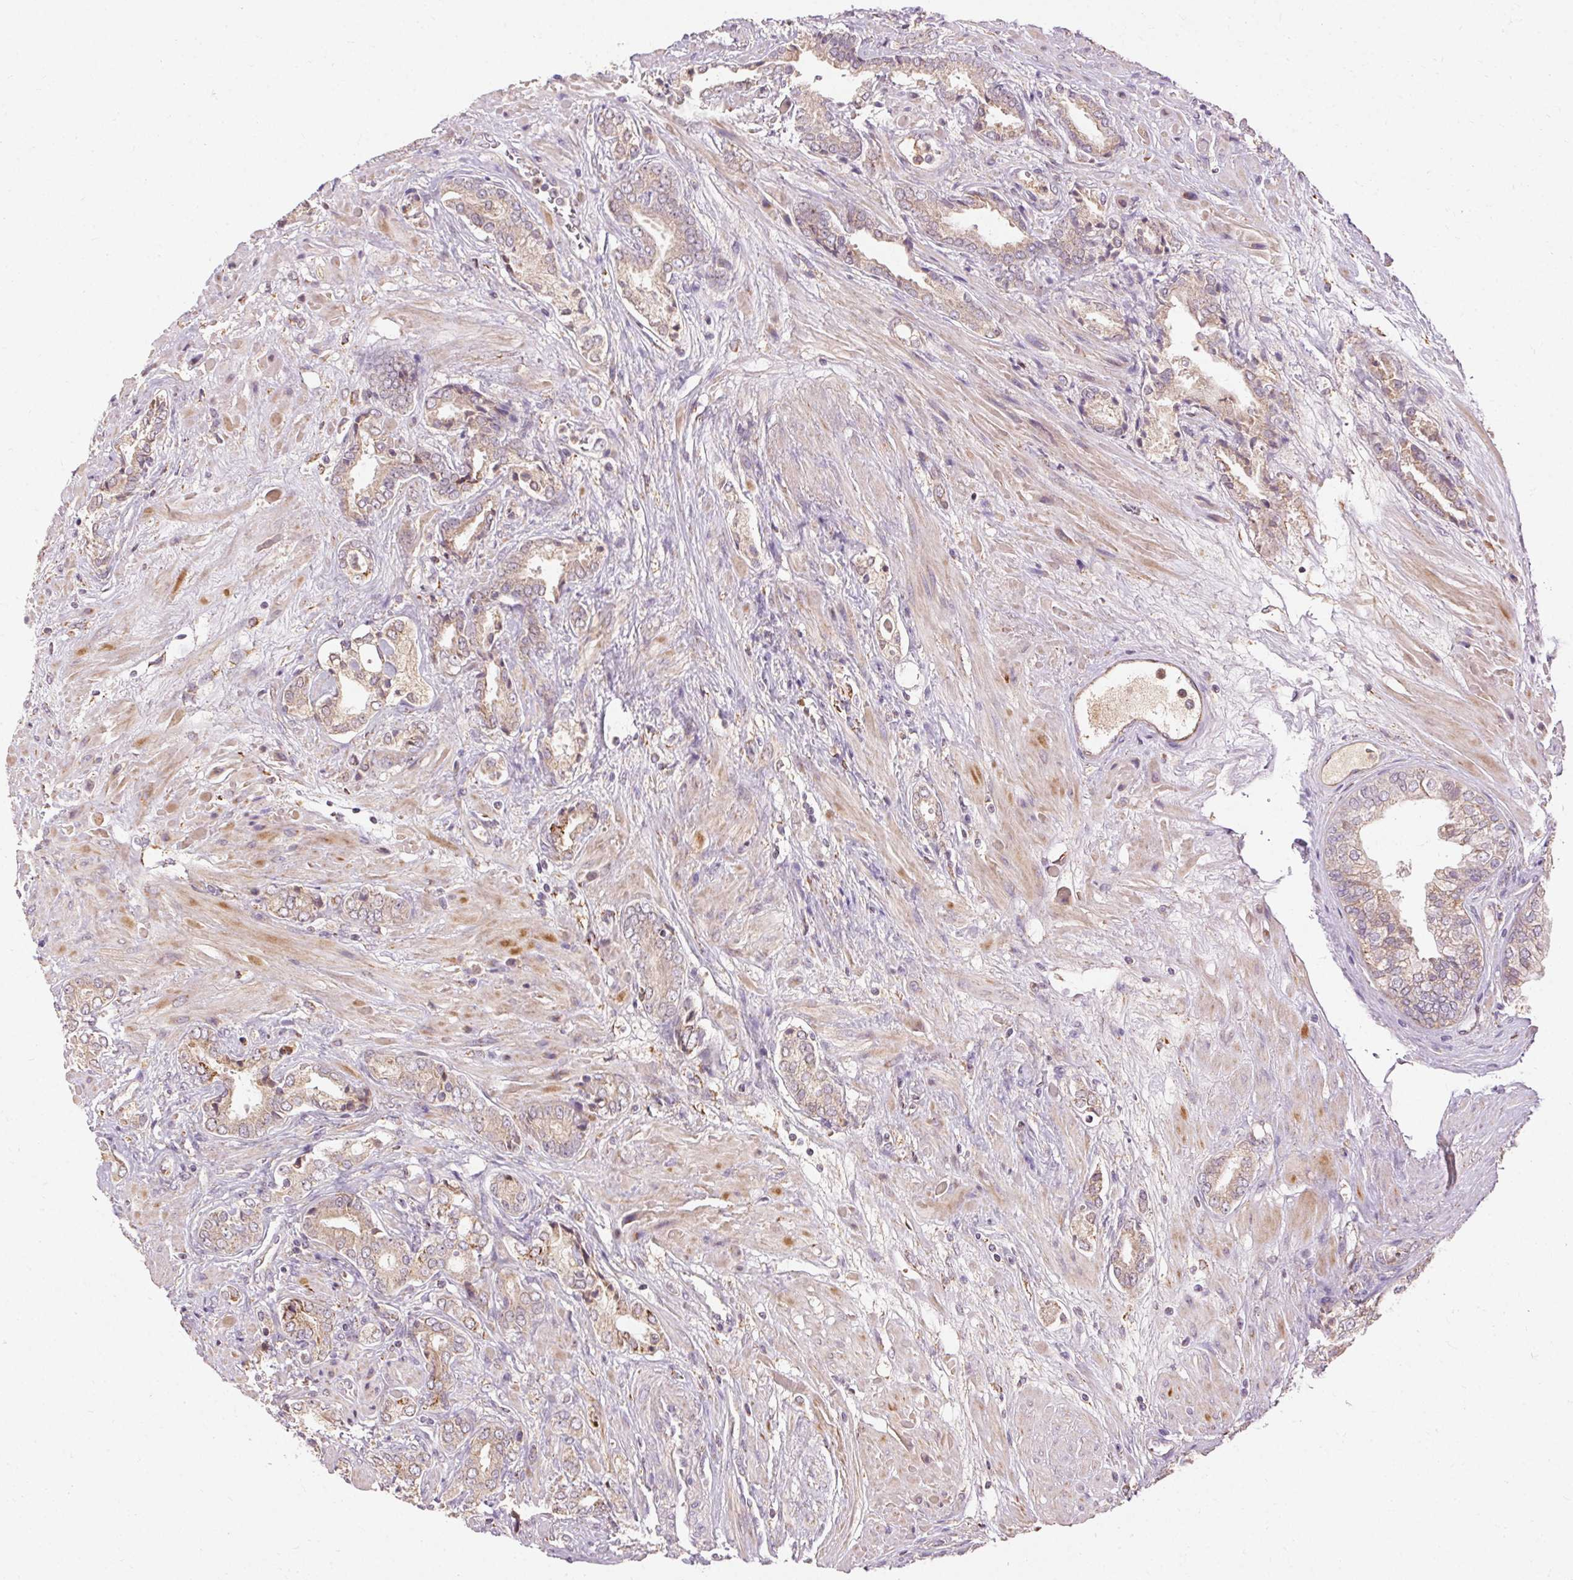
{"staining": {"intensity": "weak", "quantity": ">75%", "location": "cytoplasmic/membranous"}, "tissue": "prostate cancer", "cell_type": "Tumor cells", "image_type": "cancer", "snomed": [{"axis": "morphology", "description": "Adenocarcinoma, High grade"}, {"axis": "topography", "description": "Prostate"}], "caption": "IHC image of human prostate adenocarcinoma (high-grade) stained for a protein (brown), which reveals low levels of weak cytoplasmic/membranous positivity in about >75% of tumor cells.", "gene": "REP15", "patient": {"sex": "male", "age": 56}}